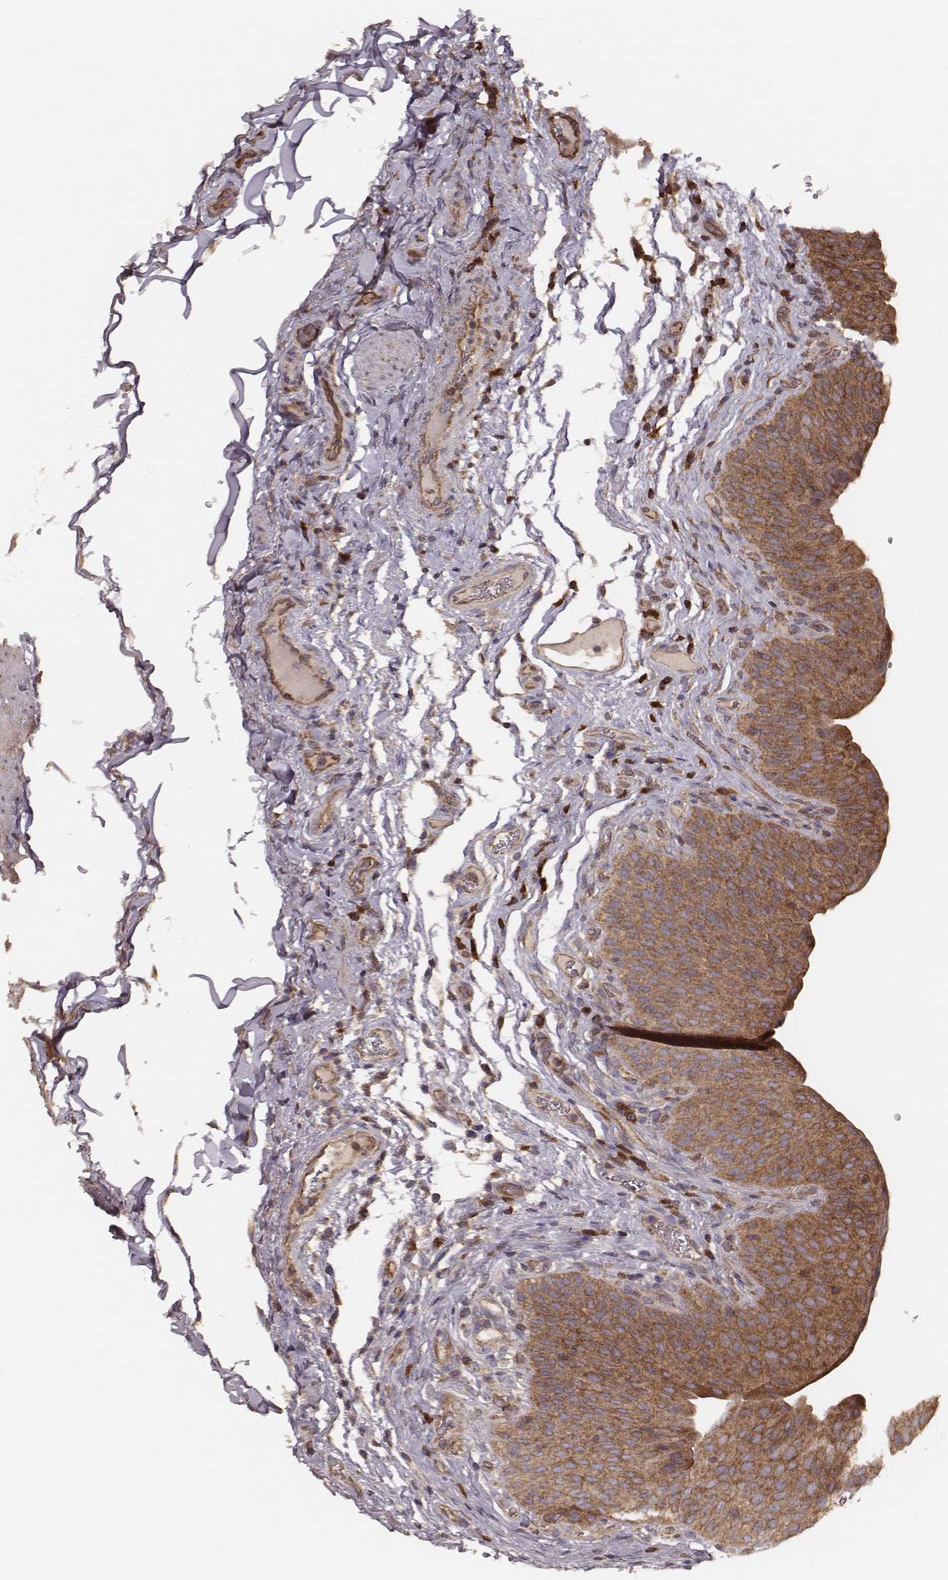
{"staining": {"intensity": "moderate", "quantity": ">75%", "location": "cytoplasmic/membranous"}, "tissue": "urinary bladder", "cell_type": "Urothelial cells", "image_type": "normal", "snomed": [{"axis": "morphology", "description": "Normal tissue, NOS"}, {"axis": "topography", "description": "Urinary bladder"}], "caption": "Moderate cytoplasmic/membranous expression for a protein is identified in about >75% of urothelial cells of unremarkable urinary bladder using immunohistochemistry.", "gene": "CARS1", "patient": {"sex": "male", "age": 66}}